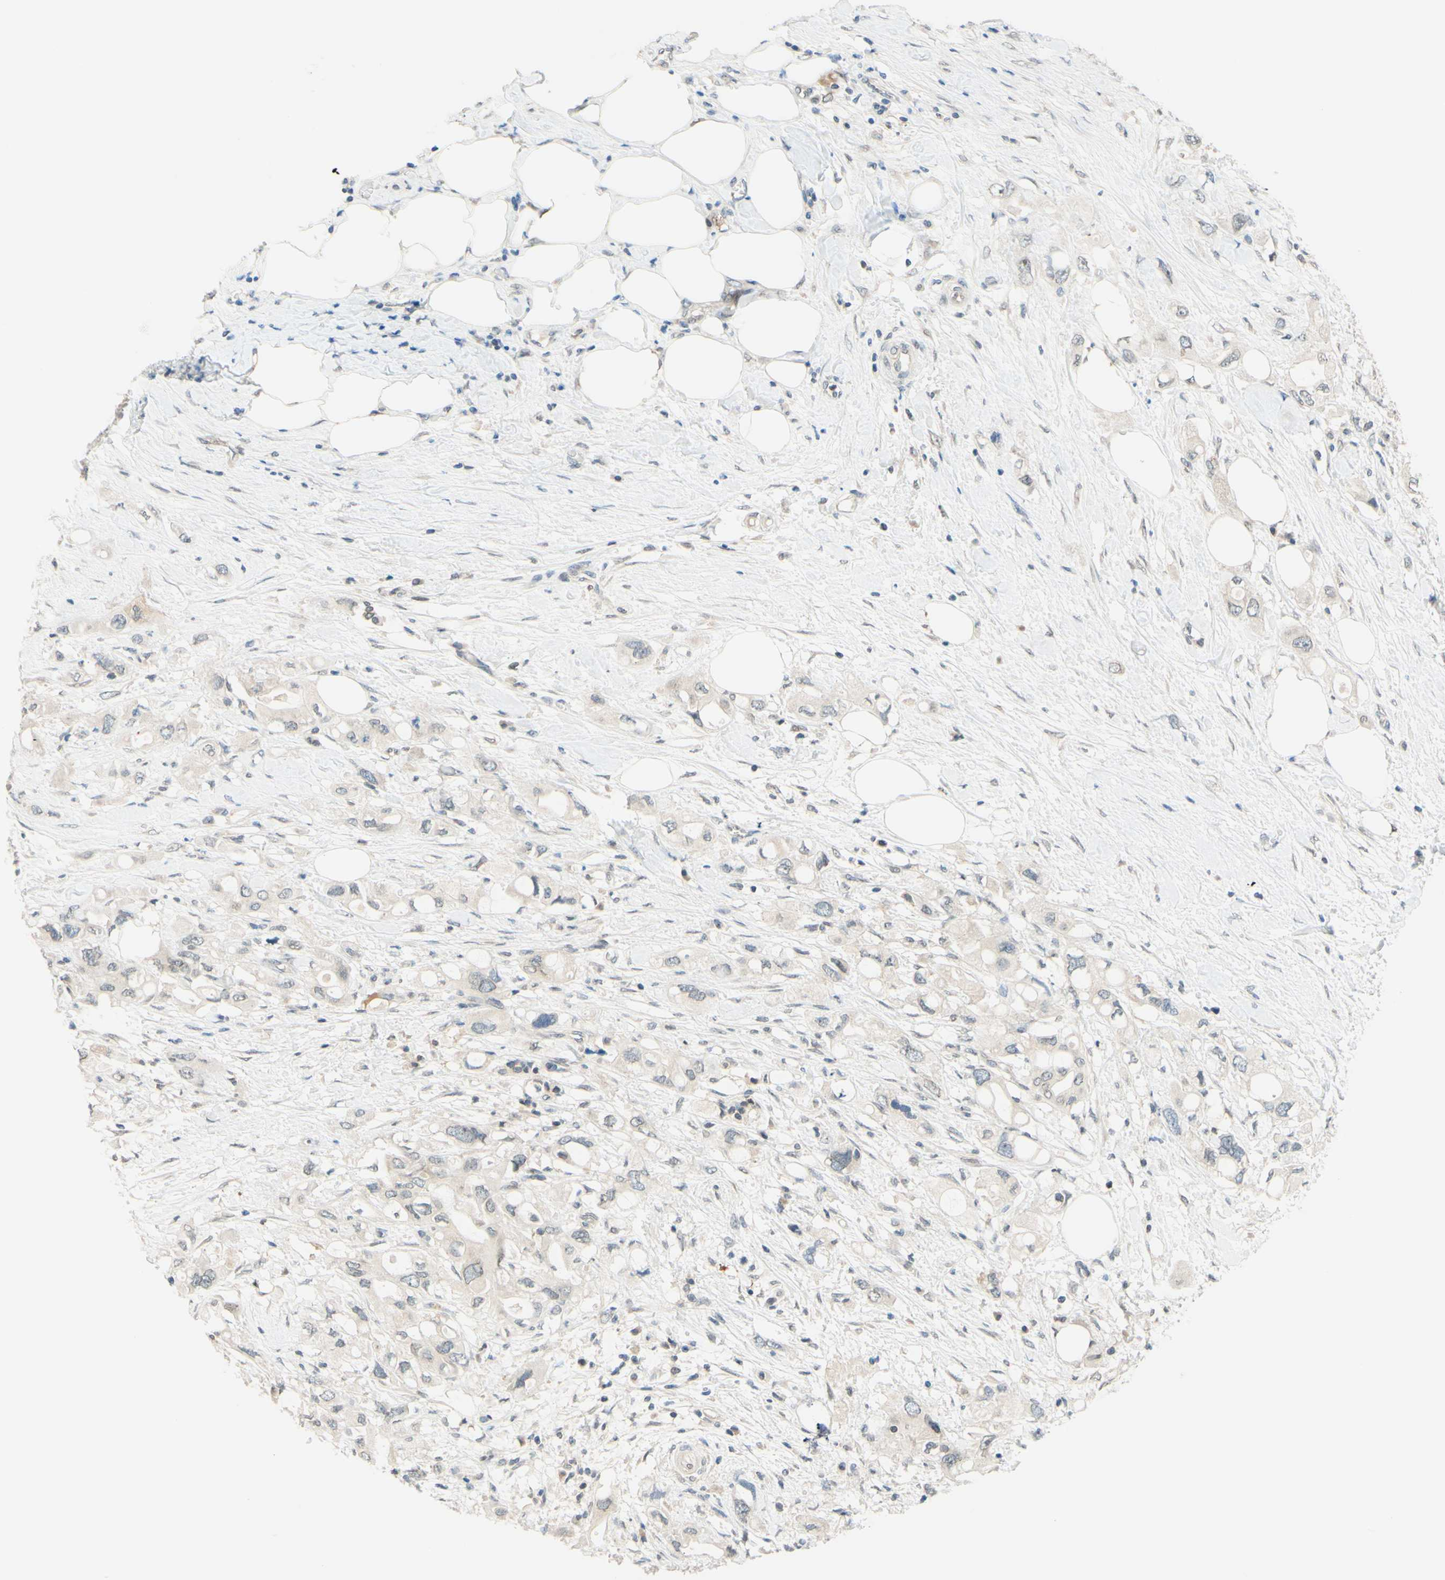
{"staining": {"intensity": "negative", "quantity": "none", "location": "none"}, "tissue": "pancreatic cancer", "cell_type": "Tumor cells", "image_type": "cancer", "snomed": [{"axis": "morphology", "description": "Adenocarcinoma, NOS"}, {"axis": "topography", "description": "Pancreas"}], "caption": "DAB (3,3'-diaminobenzidine) immunohistochemical staining of pancreatic adenocarcinoma shows no significant expression in tumor cells.", "gene": "C2CD2L", "patient": {"sex": "female", "age": 56}}